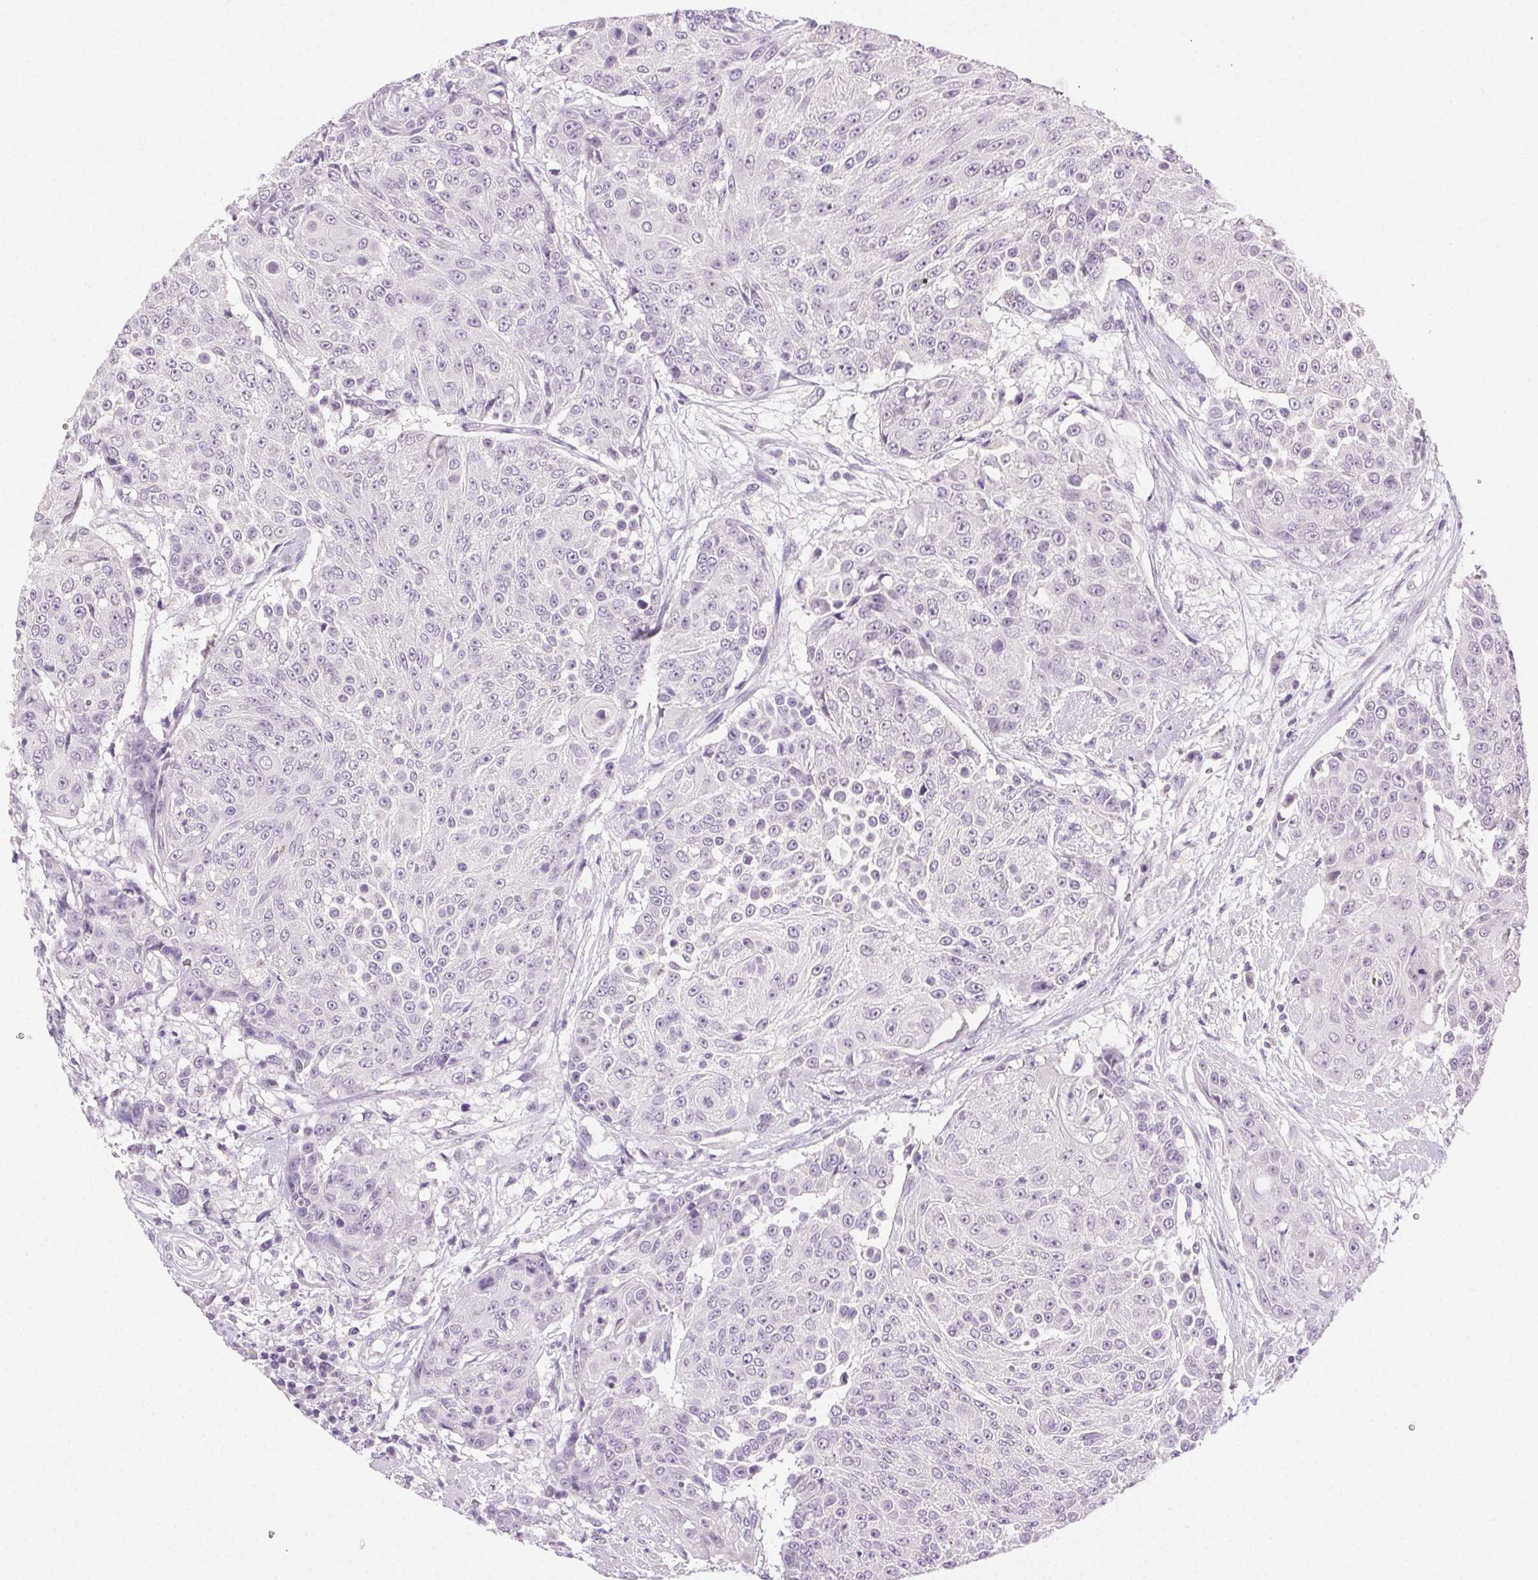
{"staining": {"intensity": "negative", "quantity": "none", "location": "none"}, "tissue": "urothelial cancer", "cell_type": "Tumor cells", "image_type": "cancer", "snomed": [{"axis": "morphology", "description": "Urothelial carcinoma, High grade"}, {"axis": "topography", "description": "Urinary bladder"}], "caption": "Urothelial cancer was stained to show a protein in brown. There is no significant positivity in tumor cells. (IHC, brightfield microscopy, high magnification).", "gene": "CLDN10", "patient": {"sex": "female", "age": 63}}